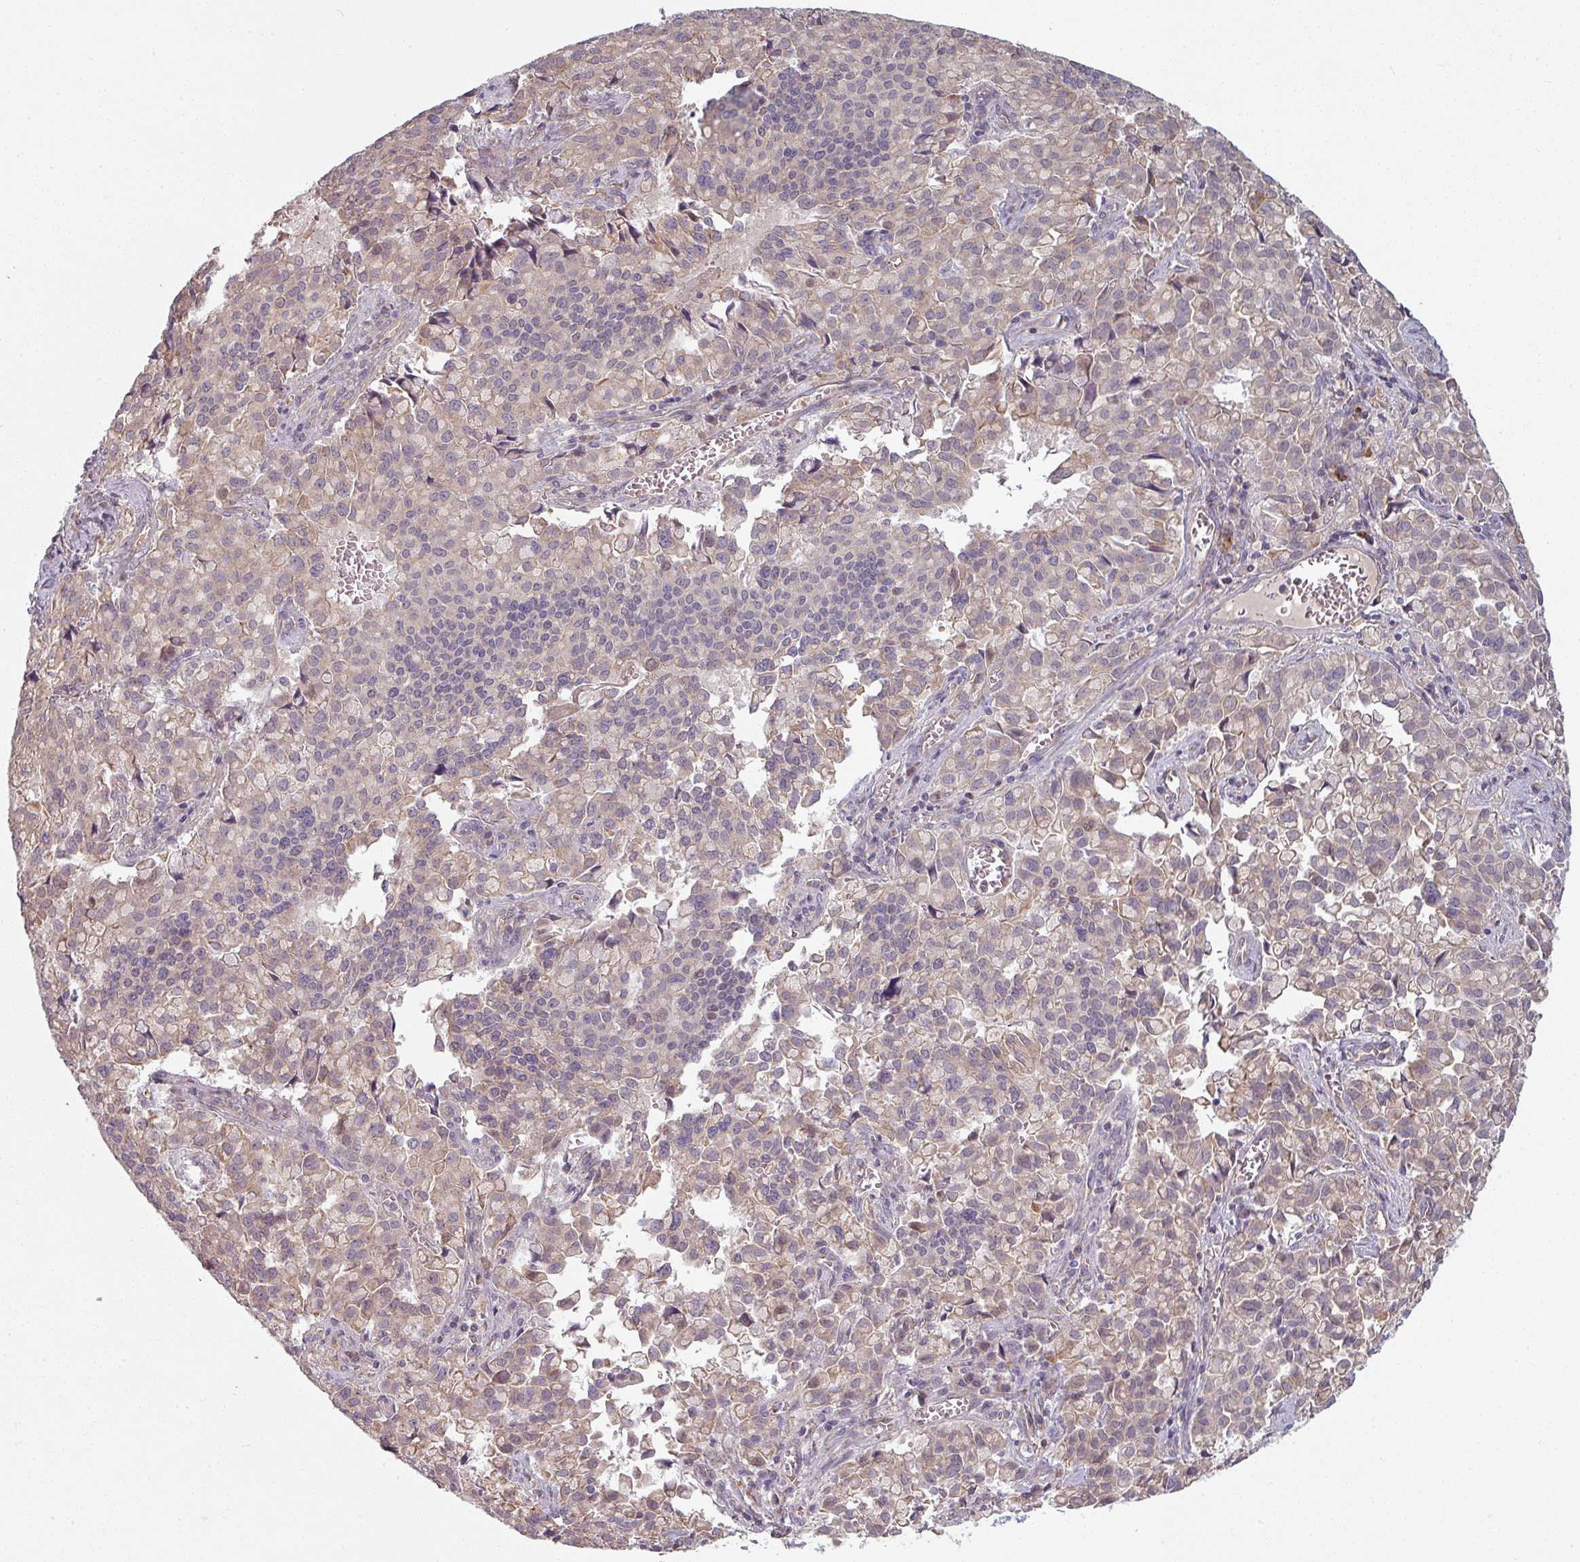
{"staining": {"intensity": "weak", "quantity": "25%-75%", "location": "cytoplasmic/membranous"}, "tissue": "pancreatic cancer", "cell_type": "Tumor cells", "image_type": "cancer", "snomed": [{"axis": "morphology", "description": "Adenocarcinoma, NOS"}, {"axis": "topography", "description": "Pancreas"}], "caption": "A histopathology image showing weak cytoplasmic/membranous positivity in about 25%-75% of tumor cells in pancreatic cancer, as visualized by brown immunohistochemical staining.", "gene": "PLEKHJ1", "patient": {"sex": "male", "age": 65}}